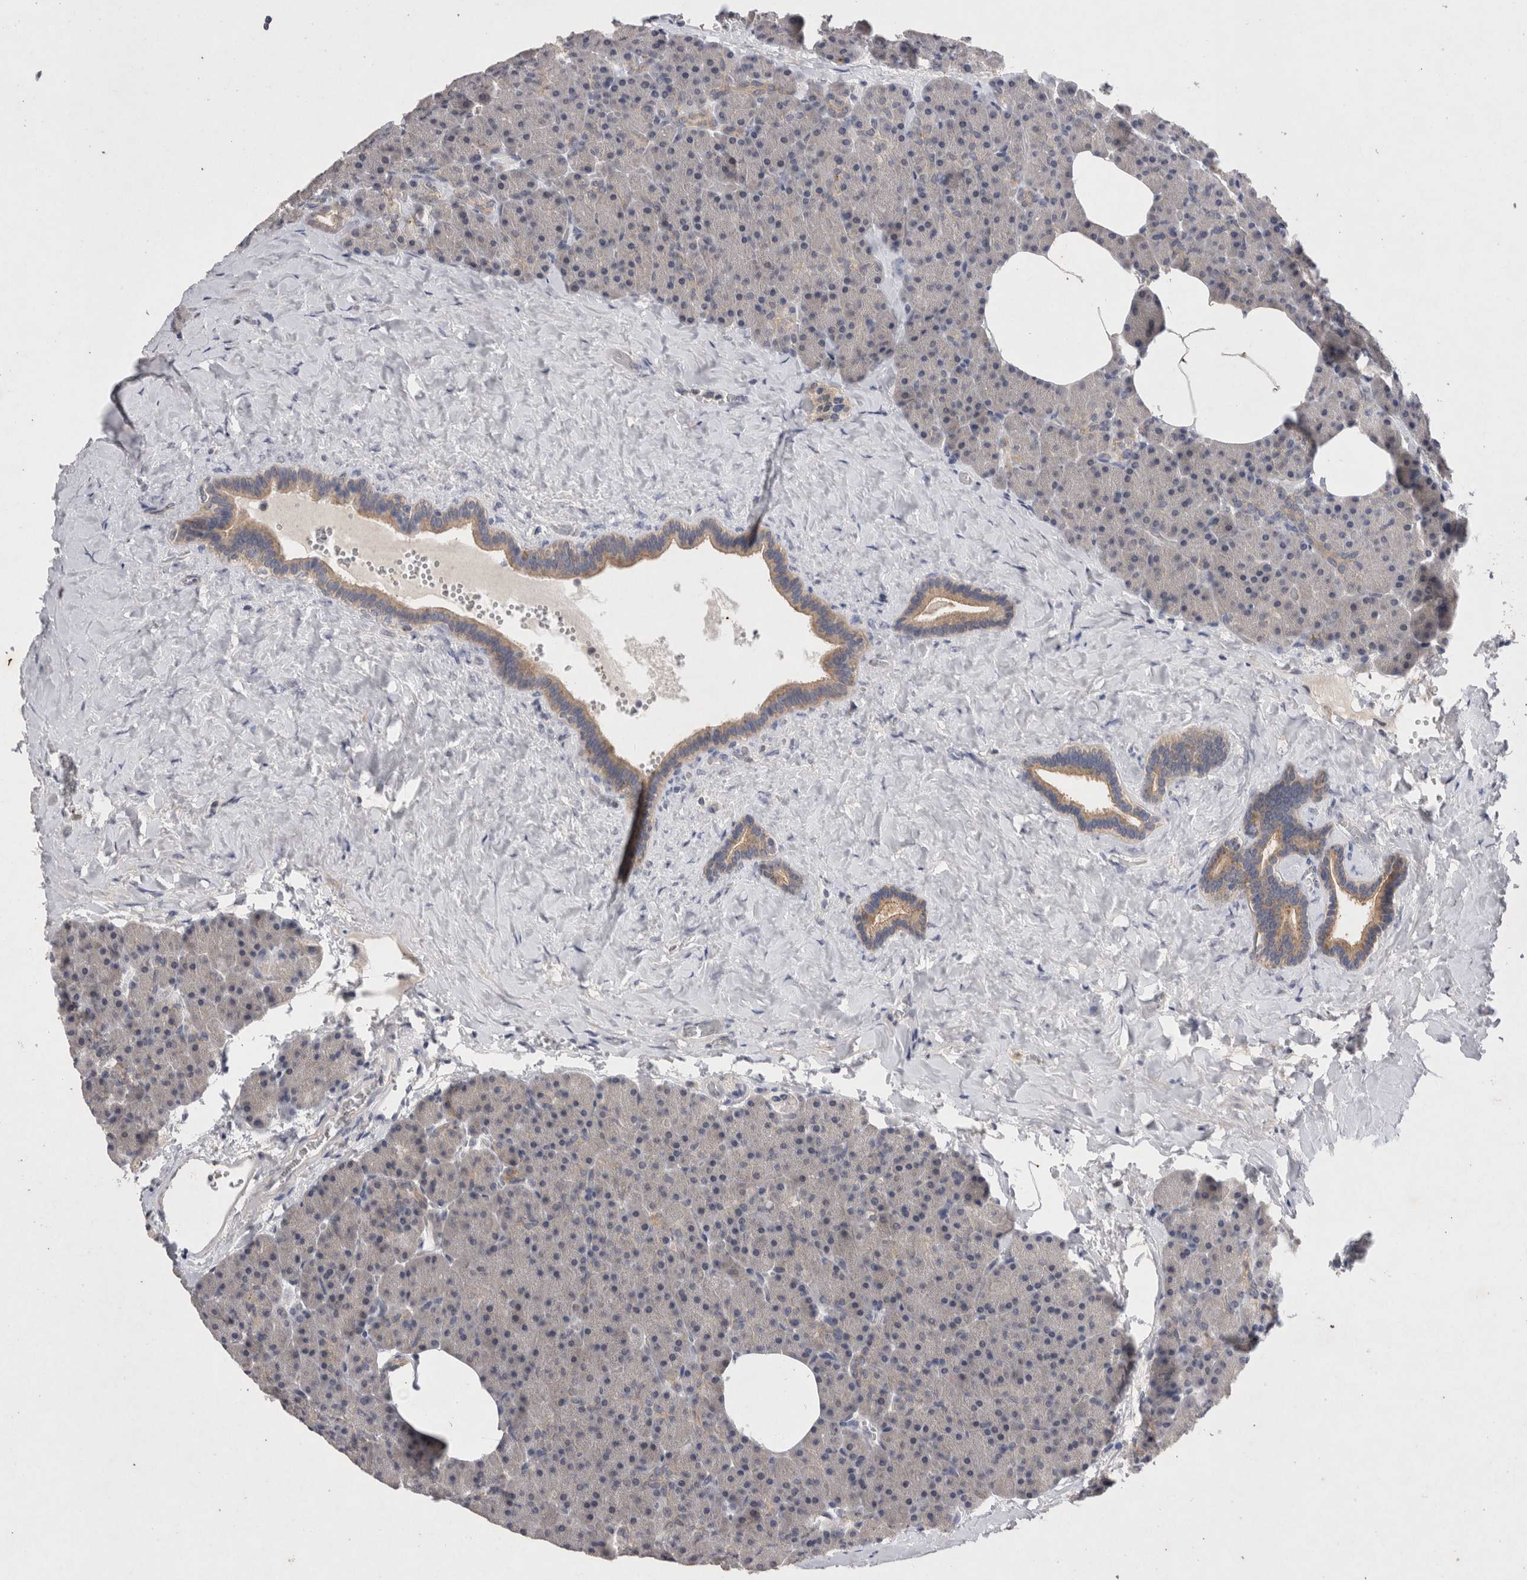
{"staining": {"intensity": "weak", "quantity": "<25%", "location": "cytoplasmic/membranous"}, "tissue": "pancreas", "cell_type": "Exocrine glandular cells", "image_type": "normal", "snomed": [{"axis": "morphology", "description": "Normal tissue, NOS"}, {"axis": "morphology", "description": "Carcinoid, malignant, NOS"}, {"axis": "topography", "description": "Pancreas"}], "caption": "Immunohistochemistry (IHC) micrograph of normal human pancreas stained for a protein (brown), which demonstrates no positivity in exocrine glandular cells. The staining was performed using DAB to visualize the protein expression in brown, while the nuclei were stained in blue with hematoxylin (Magnification: 20x).", "gene": "RASSF3", "patient": {"sex": "female", "age": 35}}